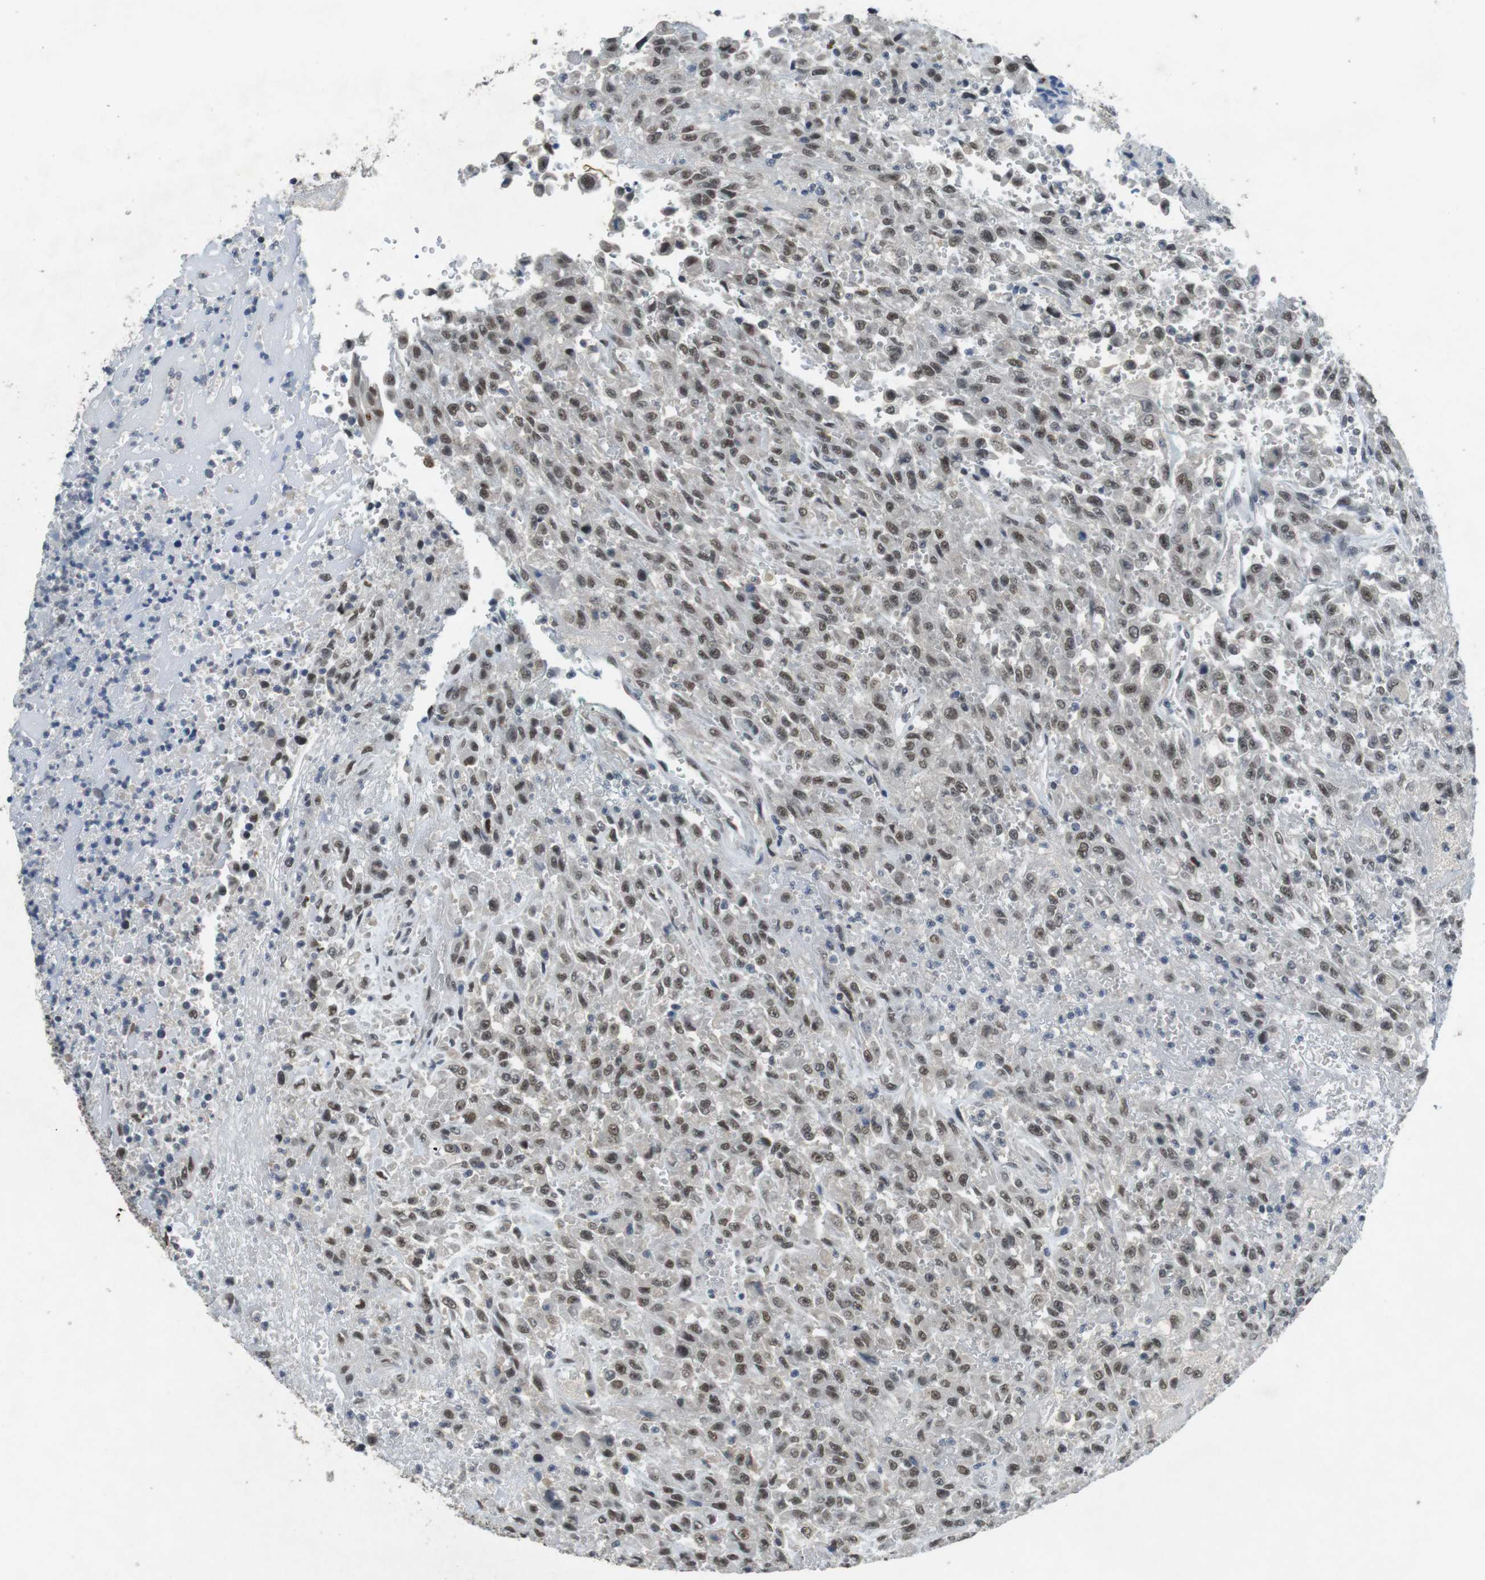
{"staining": {"intensity": "weak", "quantity": ">75%", "location": "nuclear"}, "tissue": "urothelial cancer", "cell_type": "Tumor cells", "image_type": "cancer", "snomed": [{"axis": "morphology", "description": "Urothelial carcinoma, High grade"}, {"axis": "topography", "description": "Urinary bladder"}], "caption": "Urothelial cancer tissue demonstrates weak nuclear positivity in about >75% of tumor cells, visualized by immunohistochemistry.", "gene": "USP7", "patient": {"sex": "male", "age": 46}}